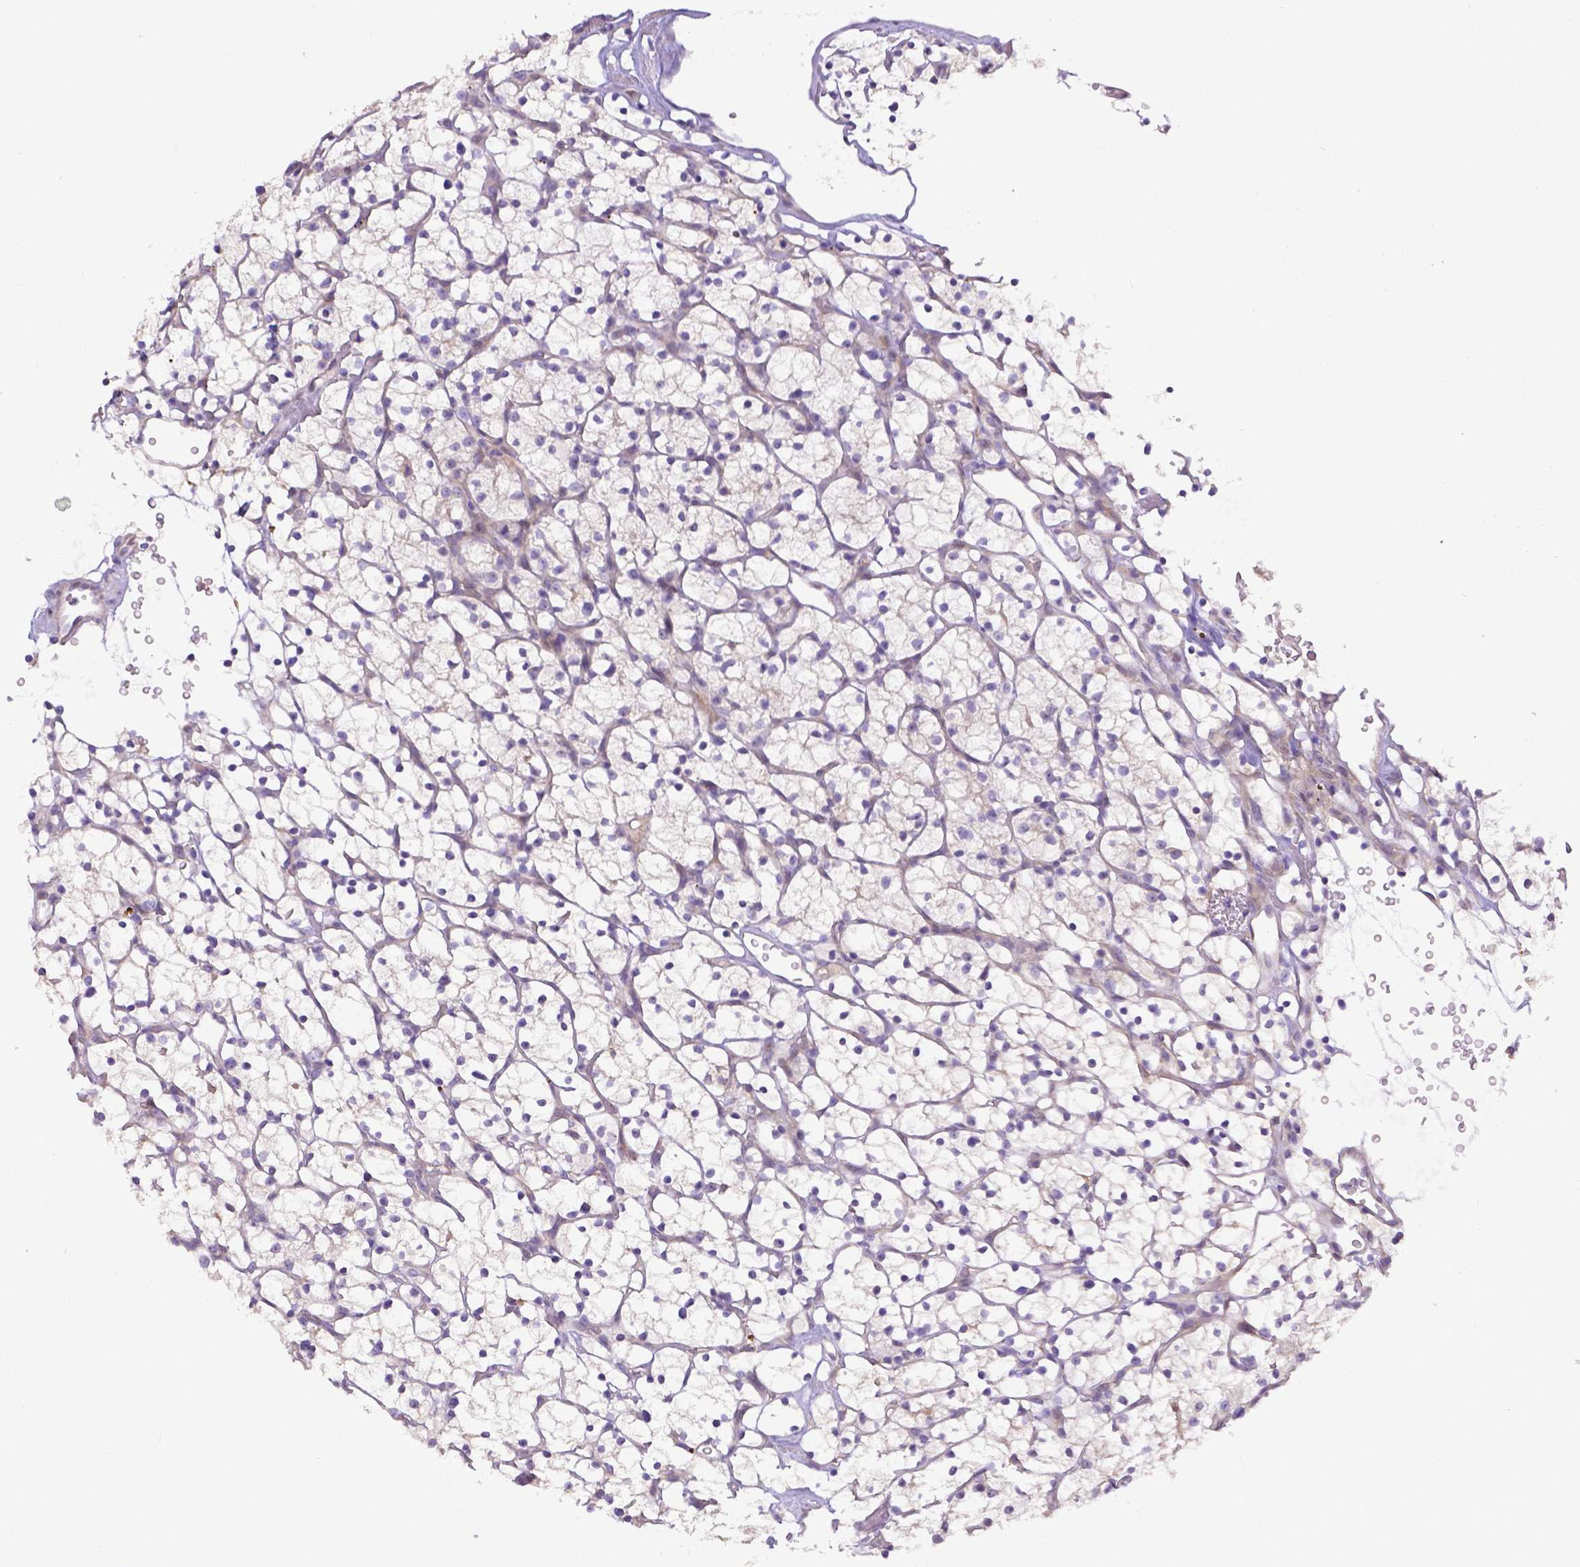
{"staining": {"intensity": "negative", "quantity": "none", "location": "none"}, "tissue": "renal cancer", "cell_type": "Tumor cells", "image_type": "cancer", "snomed": [{"axis": "morphology", "description": "Adenocarcinoma, NOS"}, {"axis": "topography", "description": "Kidney"}], "caption": "IHC image of human renal adenocarcinoma stained for a protein (brown), which demonstrates no expression in tumor cells.", "gene": "CD40", "patient": {"sex": "female", "age": 64}}